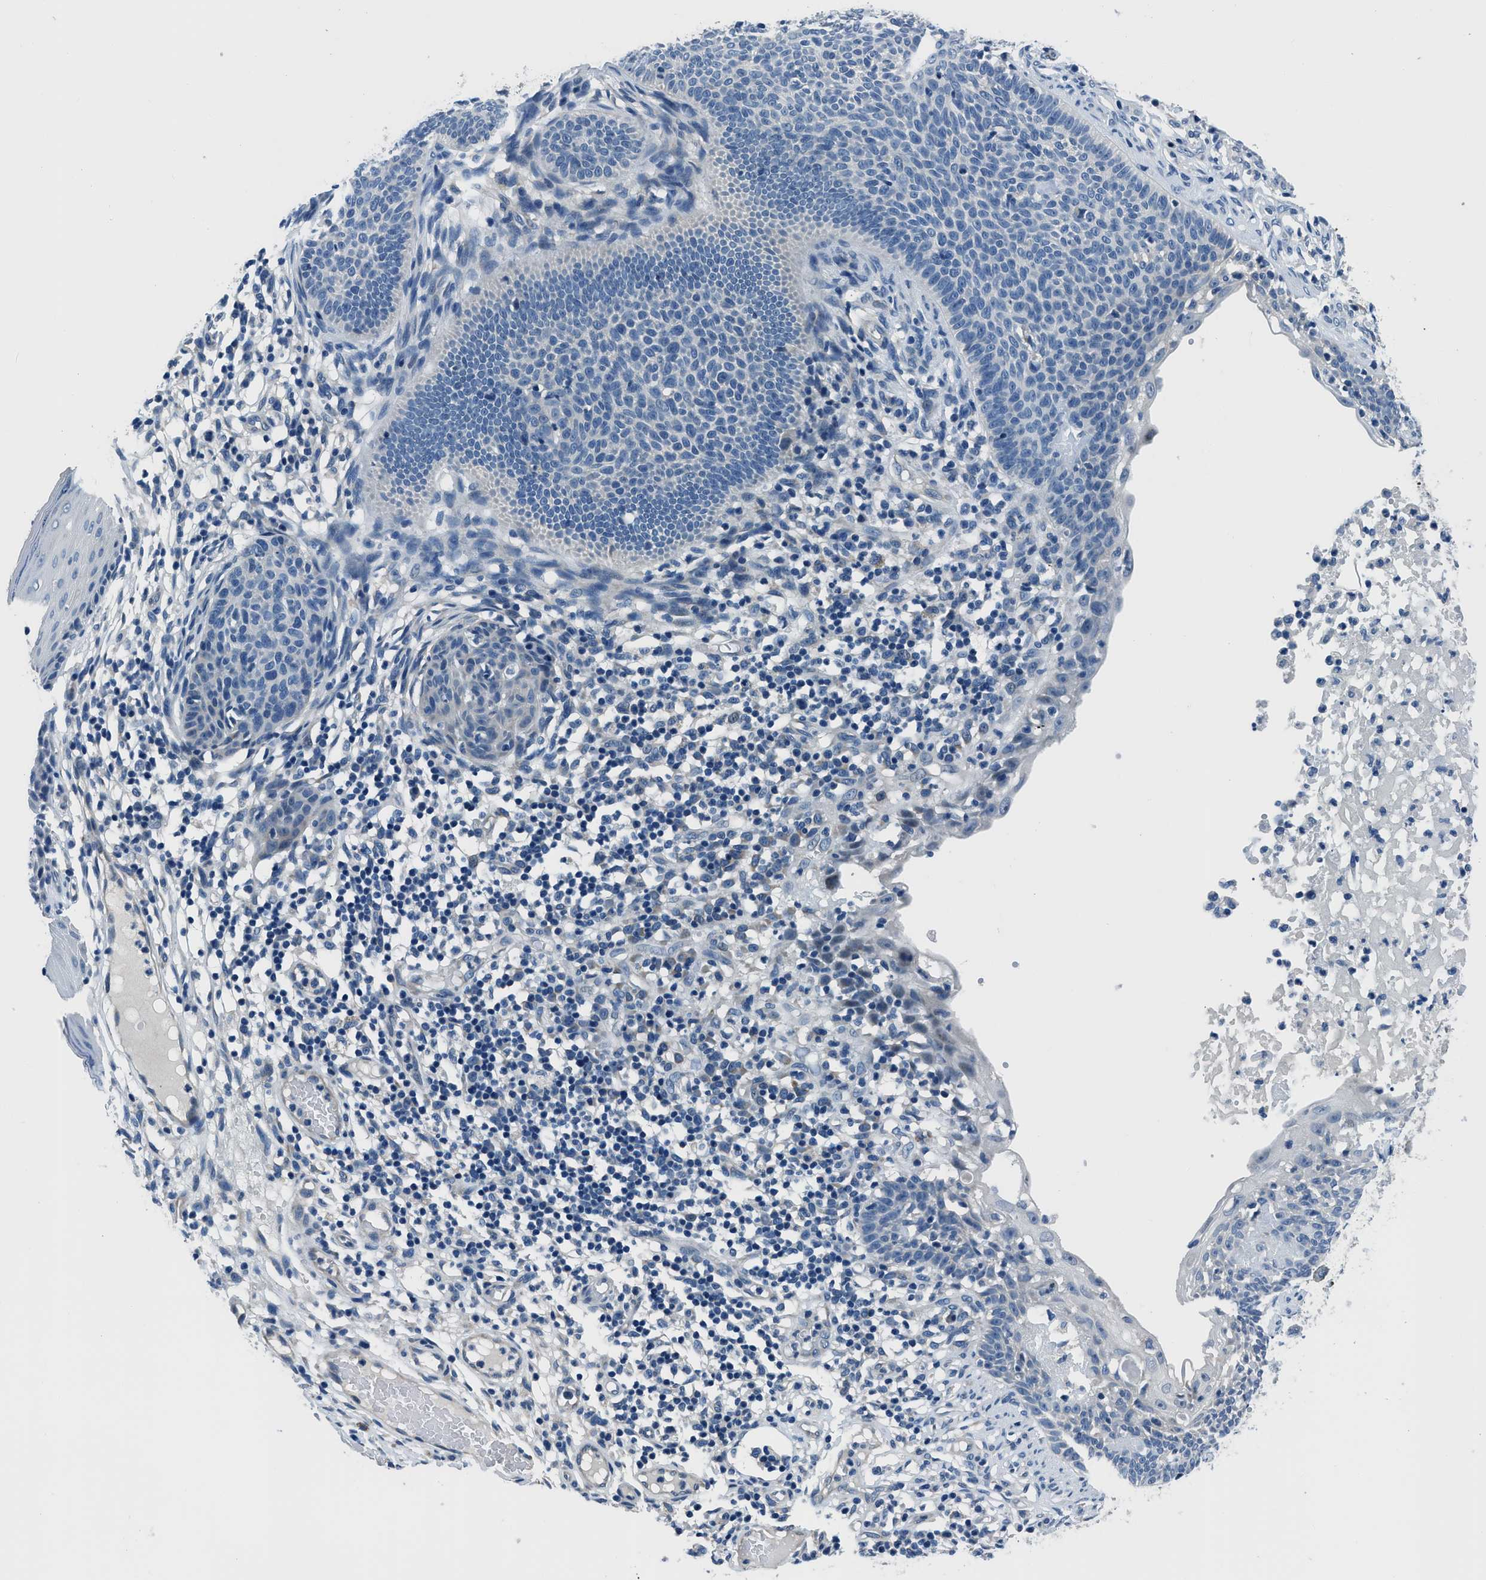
{"staining": {"intensity": "negative", "quantity": "none", "location": "none"}, "tissue": "skin cancer", "cell_type": "Tumor cells", "image_type": "cancer", "snomed": [{"axis": "morphology", "description": "Normal tissue, NOS"}, {"axis": "morphology", "description": "Basal cell carcinoma"}, {"axis": "topography", "description": "Skin"}], "caption": "Immunohistochemical staining of basal cell carcinoma (skin) shows no significant expression in tumor cells.", "gene": "GJA3", "patient": {"sex": "male", "age": 87}}